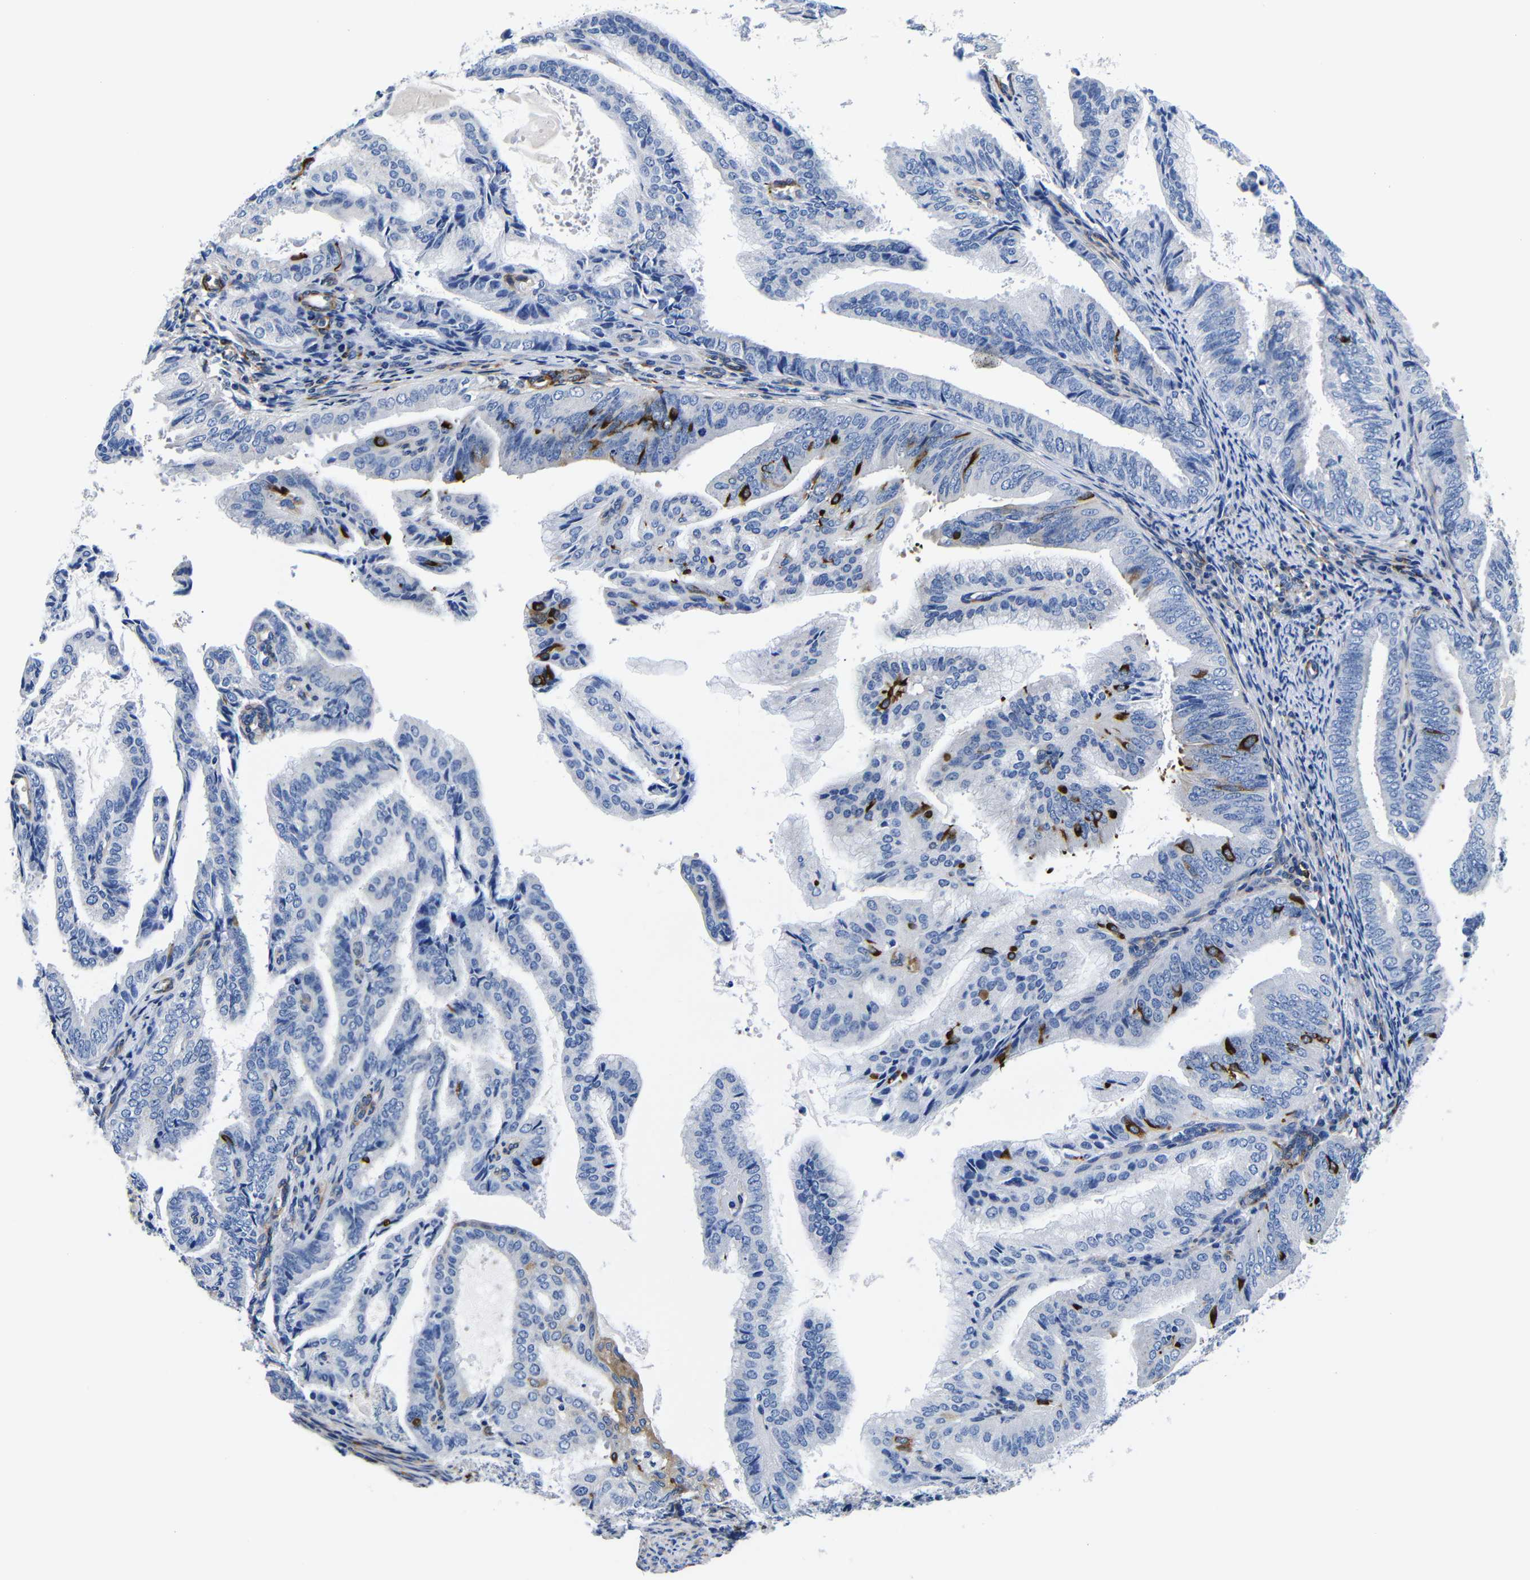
{"staining": {"intensity": "strong", "quantity": "<25%", "location": "cytoplasmic/membranous"}, "tissue": "endometrial cancer", "cell_type": "Tumor cells", "image_type": "cancer", "snomed": [{"axis": "morphology", "description": "Adenocarcinoma, NOS"}, {"axis": "topography", "description": "Endometrium"}], "caption": "Adenocarcinoma (endometrial) was stained to show a protein in brown. There is medium levels of strong cytoplasmic/membranous positivity in about <25% of tumor cells. (DAB IHC with brightfield microscopy, high magnification).", "gene": "LRIG1", "patient": {"sex": "female", "age": 58}}